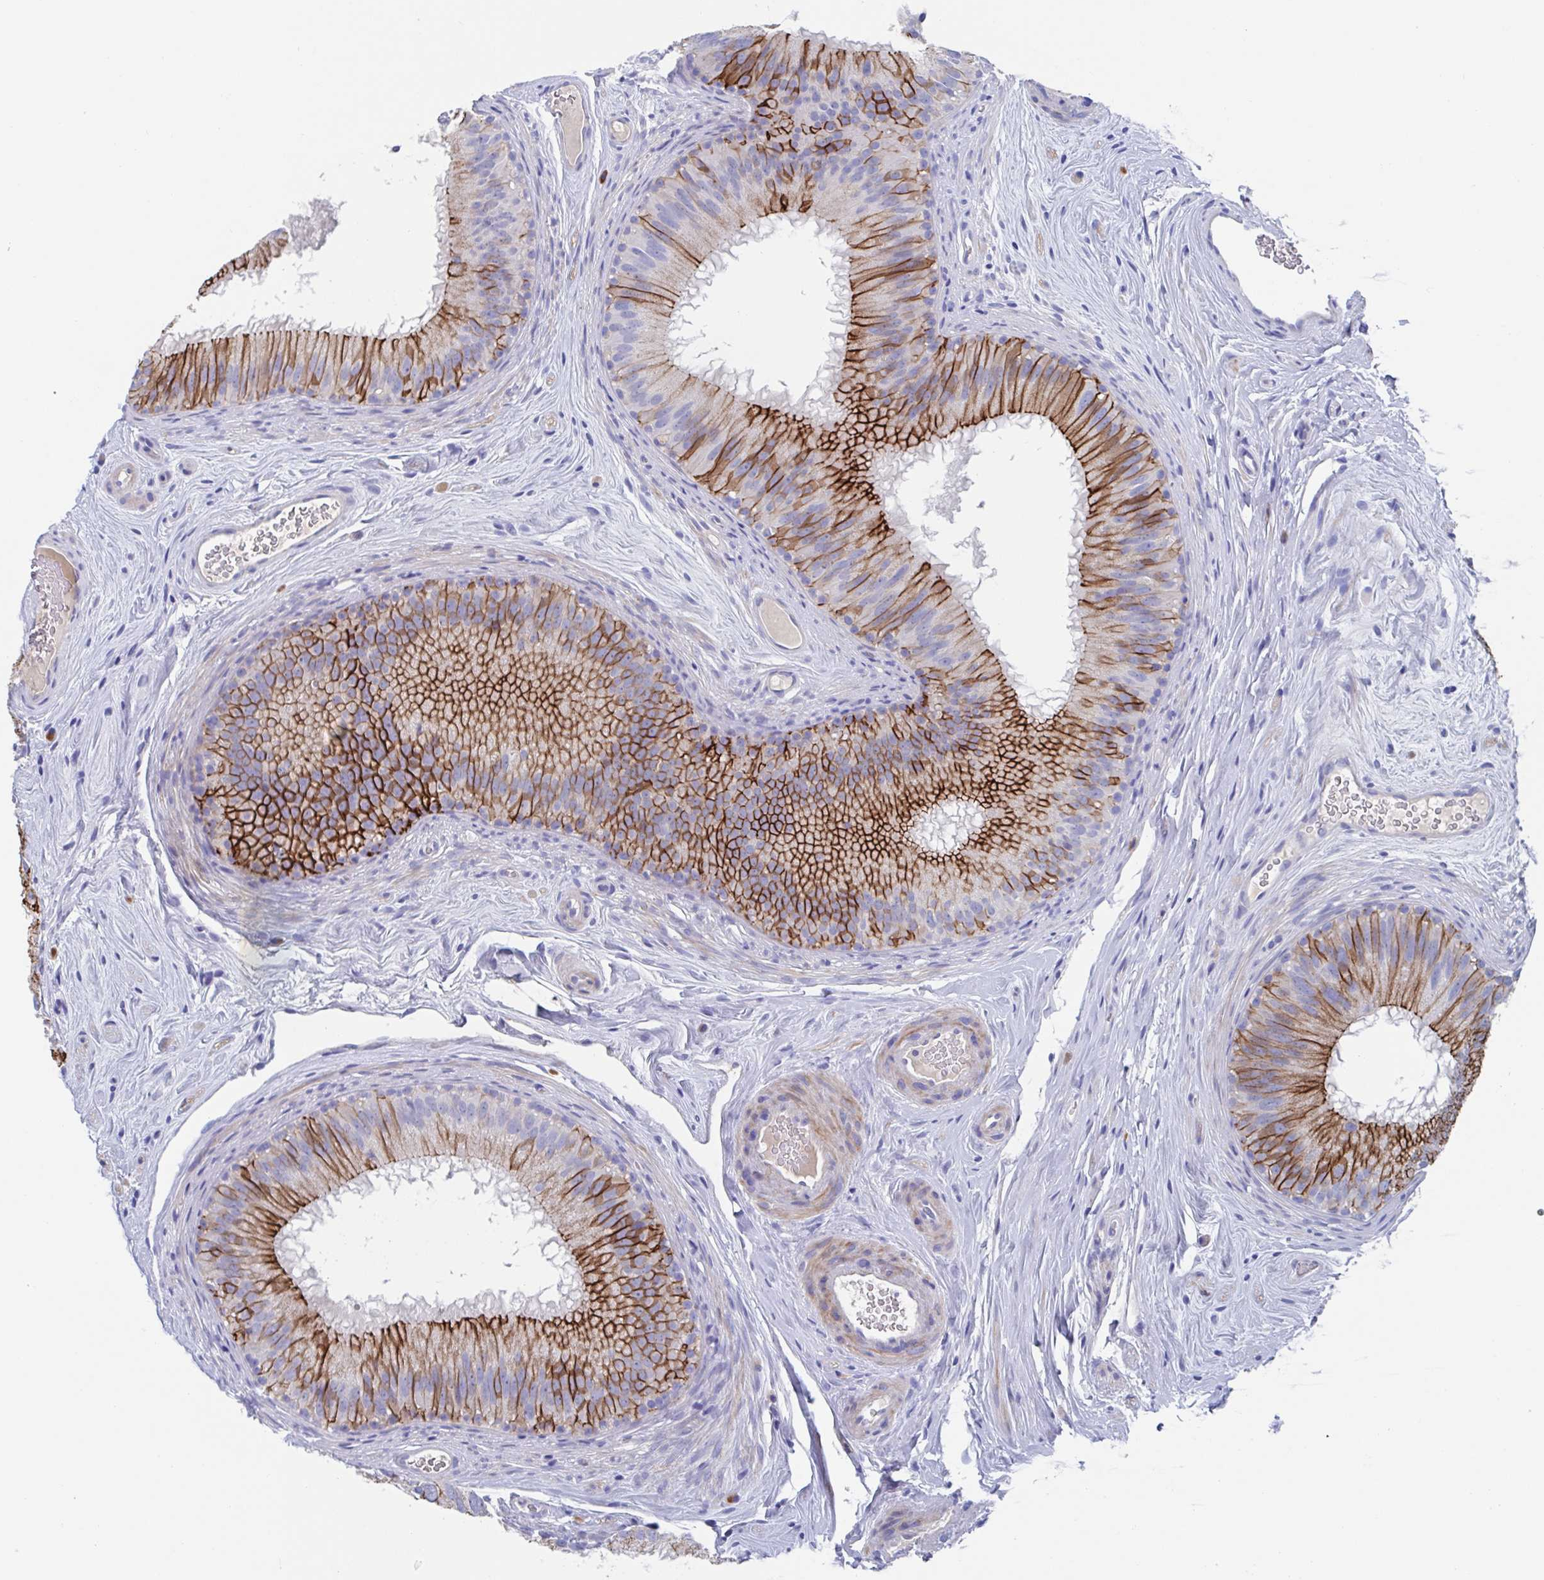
{"staining": {"intensity": "strong", "quantity": "25%-75%", "location": "cytoplasmic/membranous"}, "tissue": "epididymis", "cell_type": "Glandular cells", "image_type": "normal", "snomed": [{"axis": "morphology", "description": "Normal tissue, NOS"}, {"axis": "topography", "description": "Epididymis"}], "caption": "An IHC image of unremarkable tissue is shown. Protein staining in brown labels strong cytoplasmic/membranous positivity in epididymis within glandular cells. (Brightfield microscopy of DAB IHC at high magnification).", "gene": "CDH2", "patient": {"sex": "male", "age": 44}}